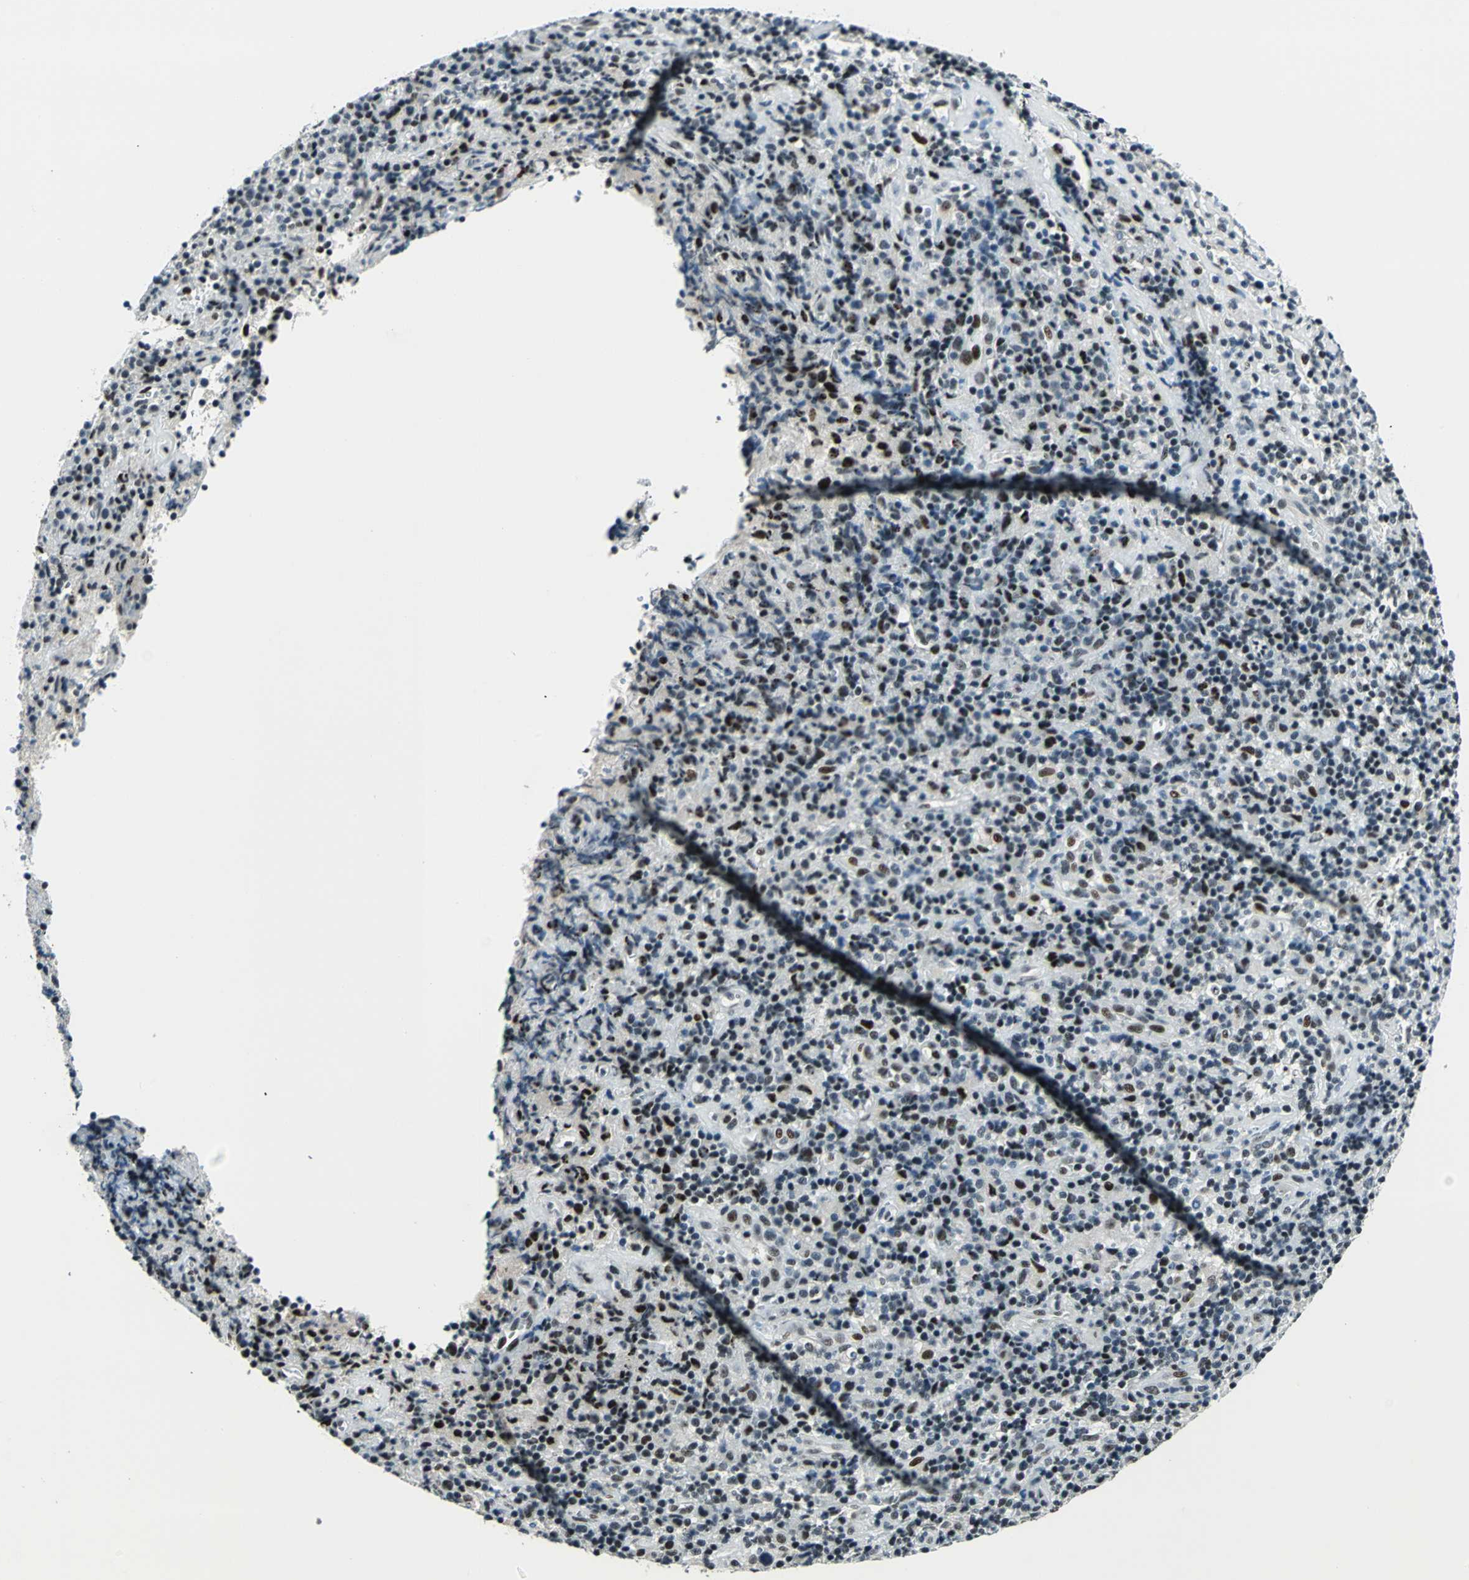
{"staining": {"intensity": "strong", "quantity": "25%-75%", "location": "nuclear"}, "tissue": "lymphoma", "cell_type": "Tumor cells", "image_type": "cancer", "snomed": [{"axis": "morphology", "description": "Hodgkin's disease, NOS"}, {"axis": "topography", "description": "Lymph node"}], "caption": "The image exhibits immunohistochemical staining of lymphoma. There is strong nuclear positivity is seen in about 25%-75% of tumor cells.", "gene": "KAT6B", "patient": {"sex": "male", "age": 65}}